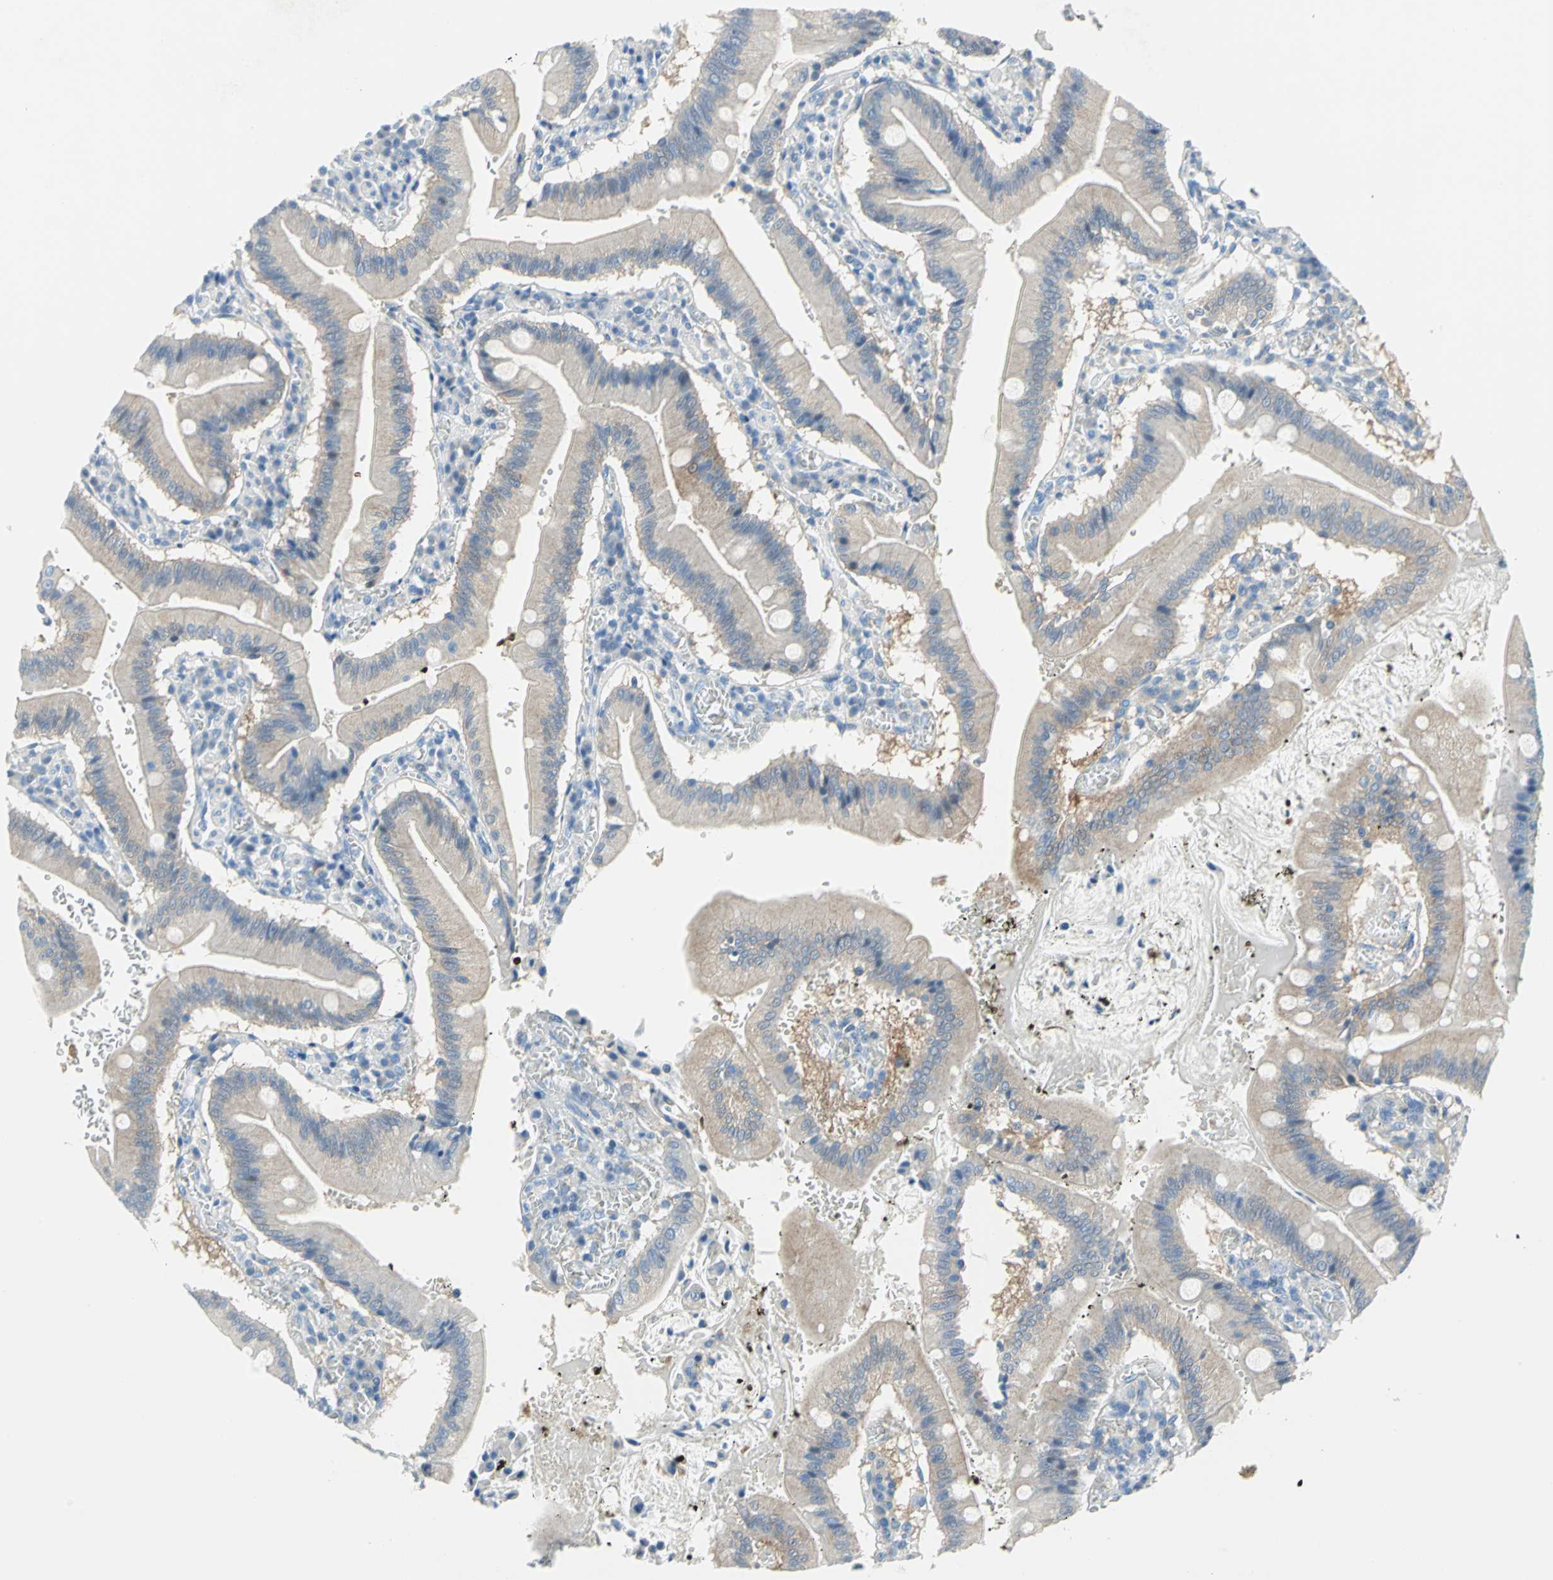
{"staining": {"intensity": "weak", "quantity": "<25%", "location": "cytoplasmic/membranous"}, "tissue": "small intestine", "cell_type": "Glandular cells", "image_type": "normal", "snomed": [{"axis": "morphology", "description": "Normal tissue, NOS"}, {"axis": "topography", "description": "Small intestine"}], "caption": "Immunohistochemical staining of benign human small intestine demonstrates no significant expression in glandular cells. Nuclei are stained in blue.", "gene": "SFN", "patient": {"sex": "male", "age": 71}}